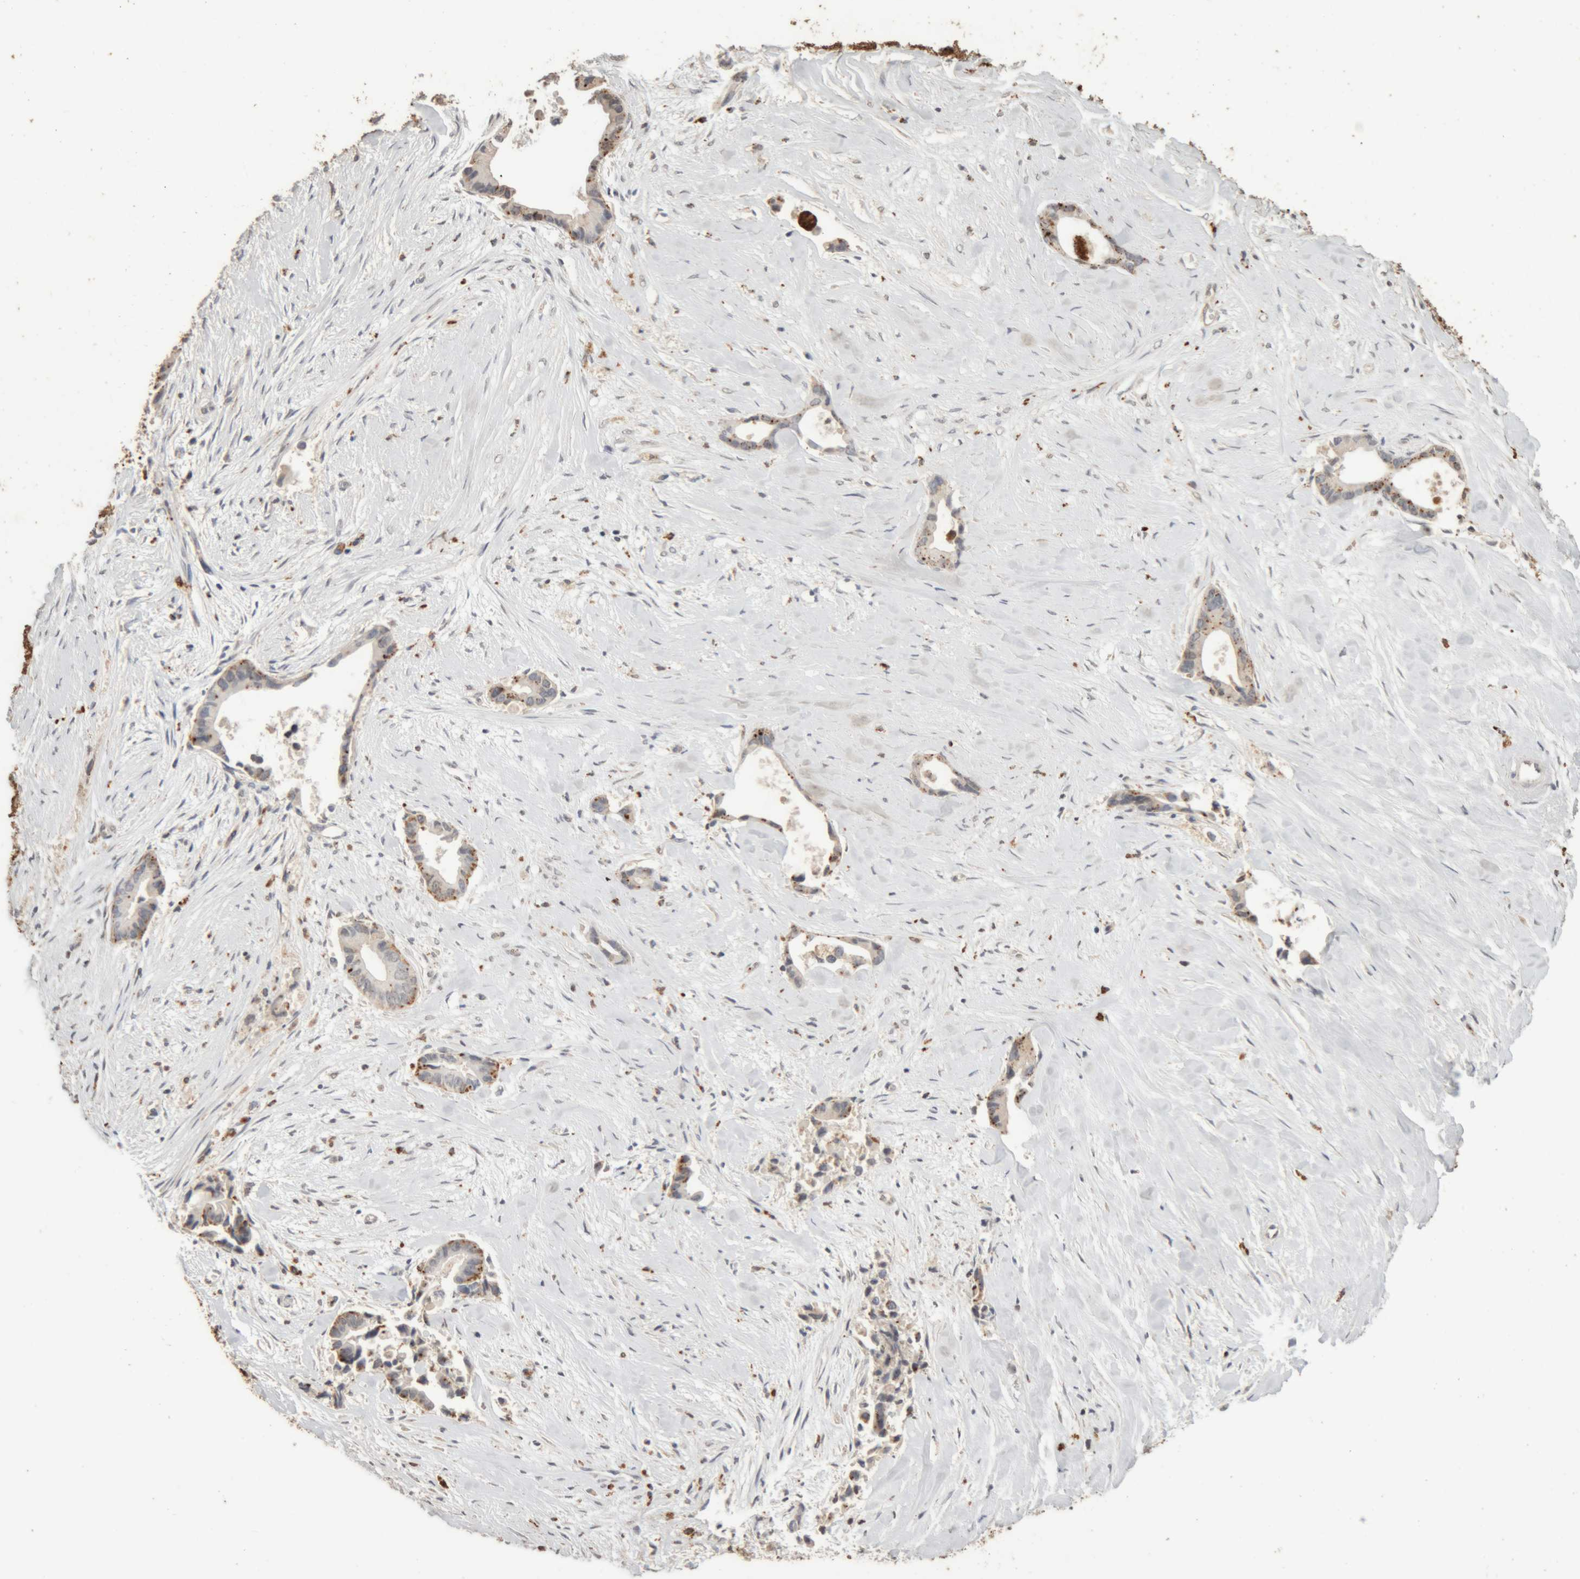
{"staining": {"intensity": "moderate", "quantity": "25%-75%", "location": "cytoplasmic/membranous"}, "tissue": "liver cancer", "cell_type": "Tumor cells", "image_type": "cancer", "snomed": [{"axis": "morphology", "description": "Cholangiocarcinoma"}, {"axis": "topography", "description": "Liver"}], "caption": "DAB (3,3'-diaminobenzidine) immunohistochemical staining of human liver cancer displays moderate cytoplasmic/membranous protein positivity in about 25%-75% of tumor cells.", "gene": "ARSA", "patient": {"sex": "female", "age": 55}}